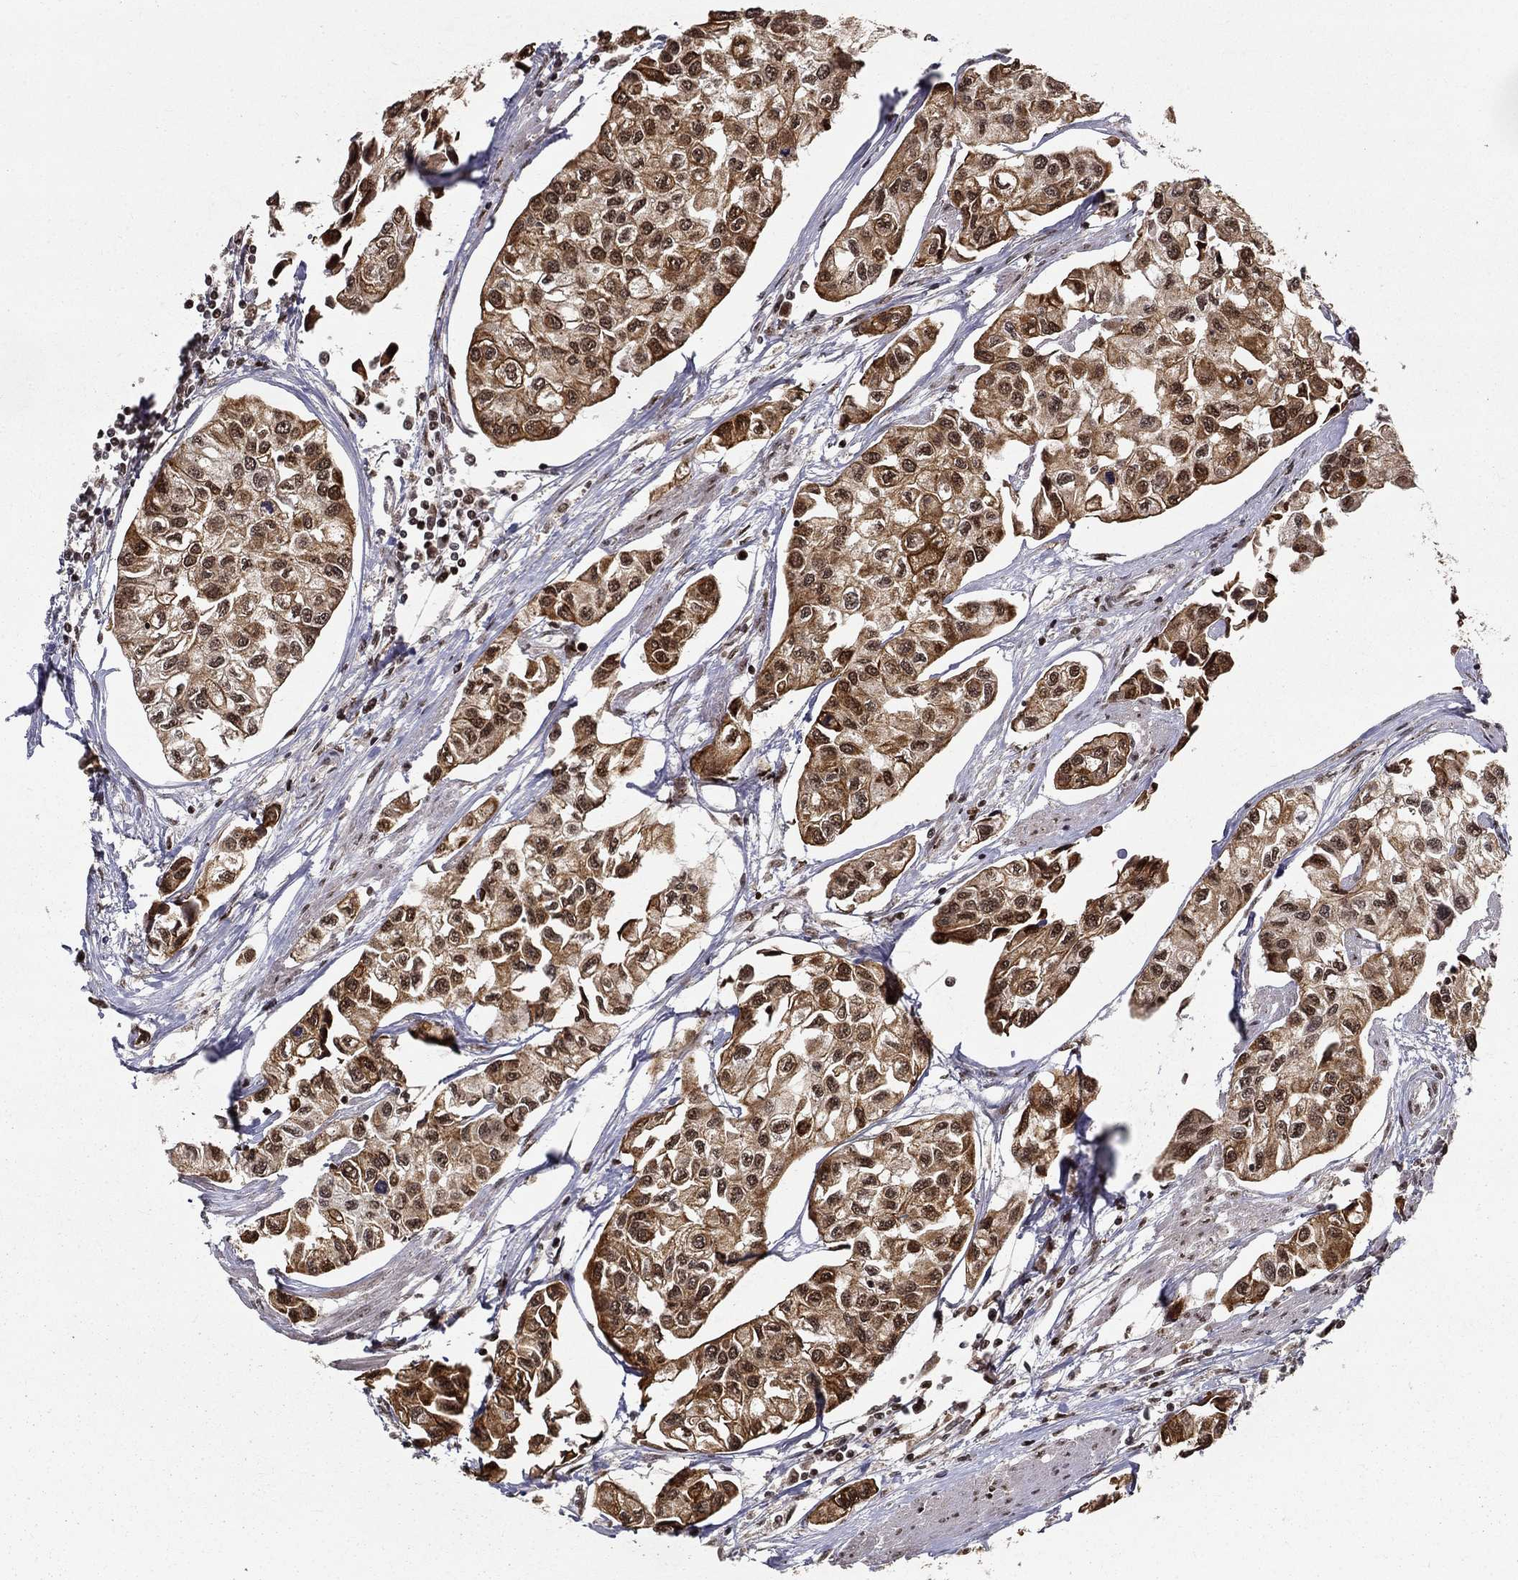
{"staining": {"intensity": "moderate", "quantity": "25%-75%", "location": "cytoplasmic/membranous,nuclear"}, "tissue": "urothelial cancer", "cell_type": "Tumor cells", "image_type": "cancer", "snomed": [{"axis": "morphology", "description": "Urothelial carcinoma, High grade"}, {"axis": "topography", "description": "Urinary bladder"}], "caption": "Human urothelial carcinoma (high-grade) stained with a protein marker reveals moderate staining in tumor cells.", "gene": "CDCA7L", "patient": {"sex": "male", "age": 73}}